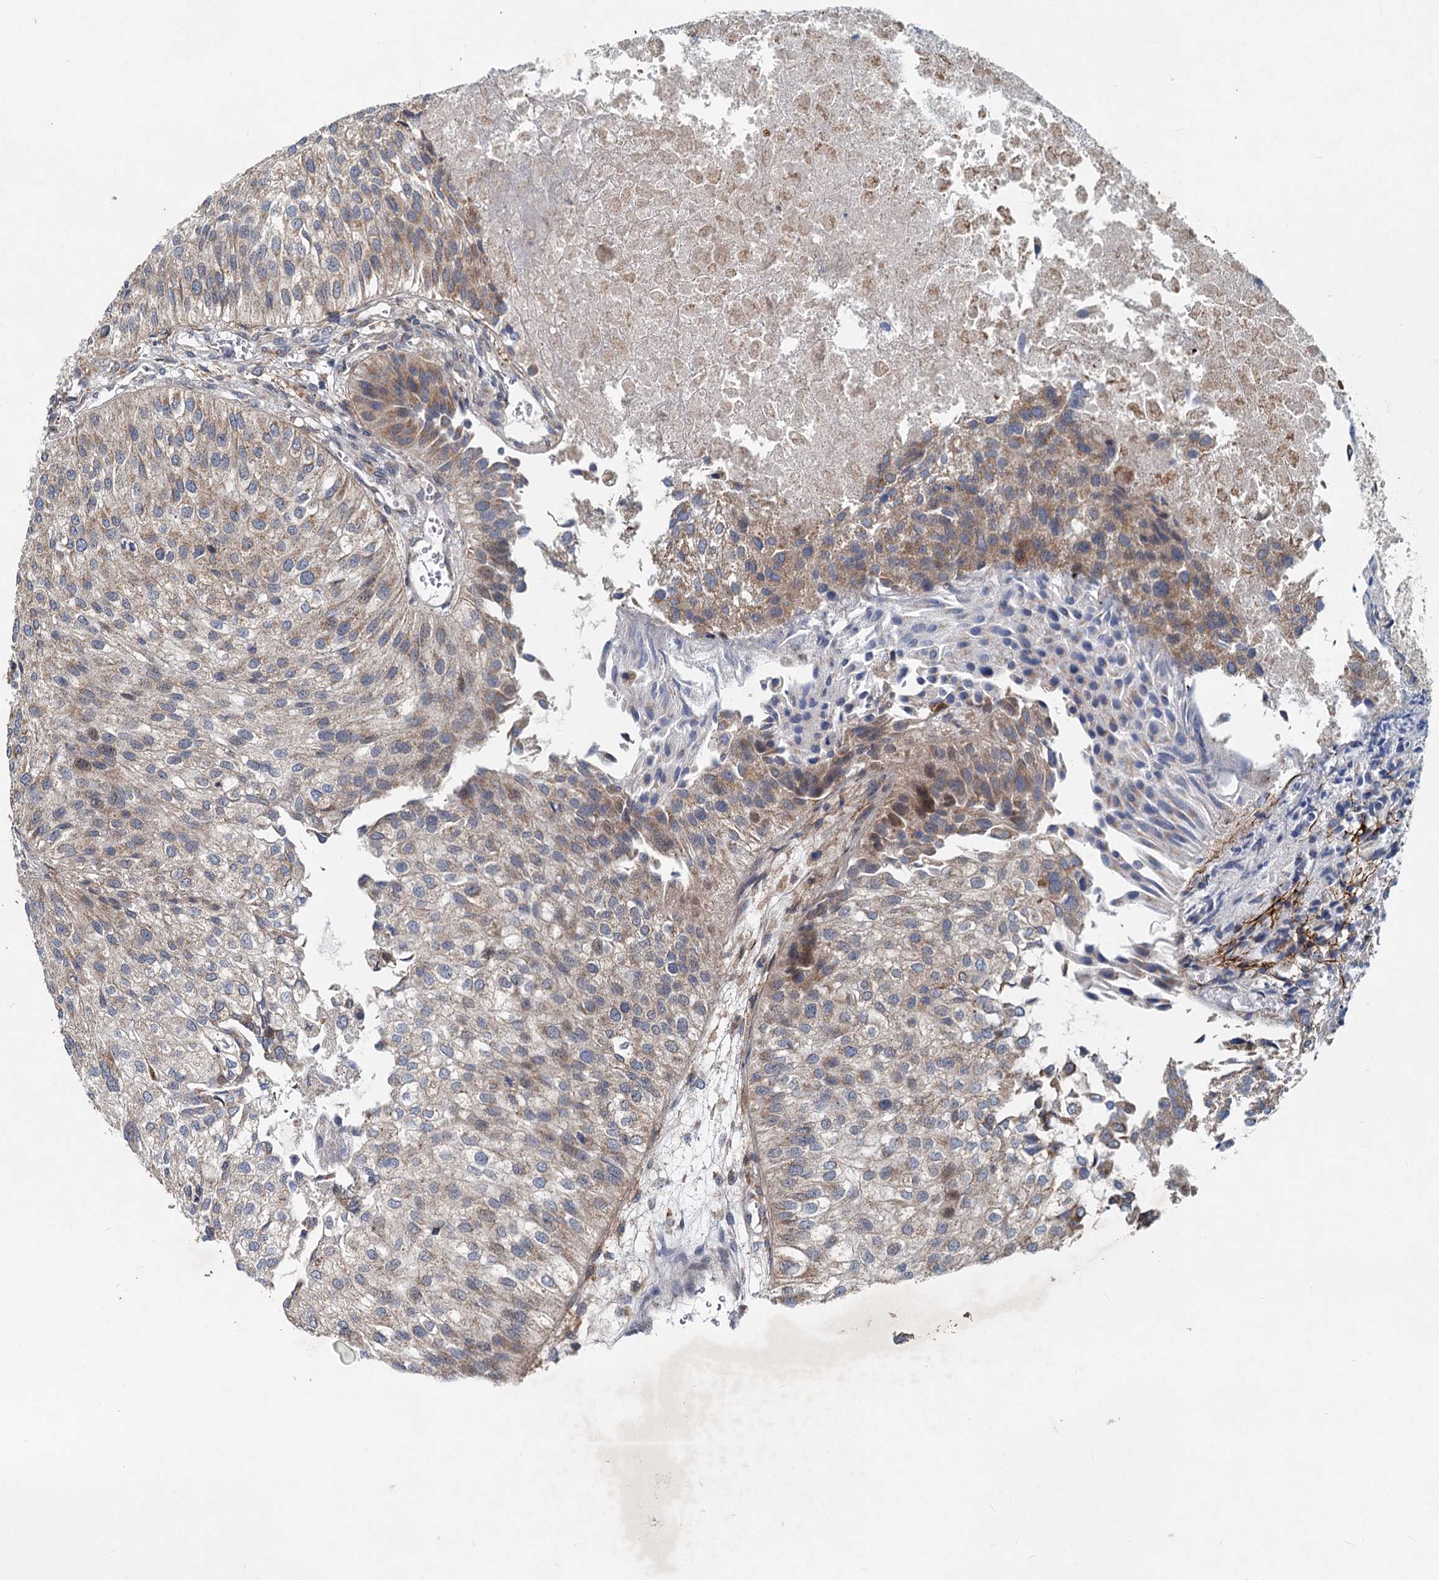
{"staining": {"intensity": "weak", "quantity": "25%-75%", "location": "cytoplasmic/membranous"}, "tissue": "urothelial cancer", "cell_type": "Tumor cells", "image_type": "cancer", "snomed": [{"axis": "morphology", "description": "Urothelial carcinoma, Low grade"}, {"axis": "topography", "description": "Urinary bladder"}], "caption": "This photomicrograph shows immunohistochemistry (IHC) staining of human urothelial carcinoma (low-grade), with low weak cytoplasmic/membranous expression in about 25%-75% of tumor cells.", "gene": "ADCY2", "patient": {"sex": "female", "age": 89}}